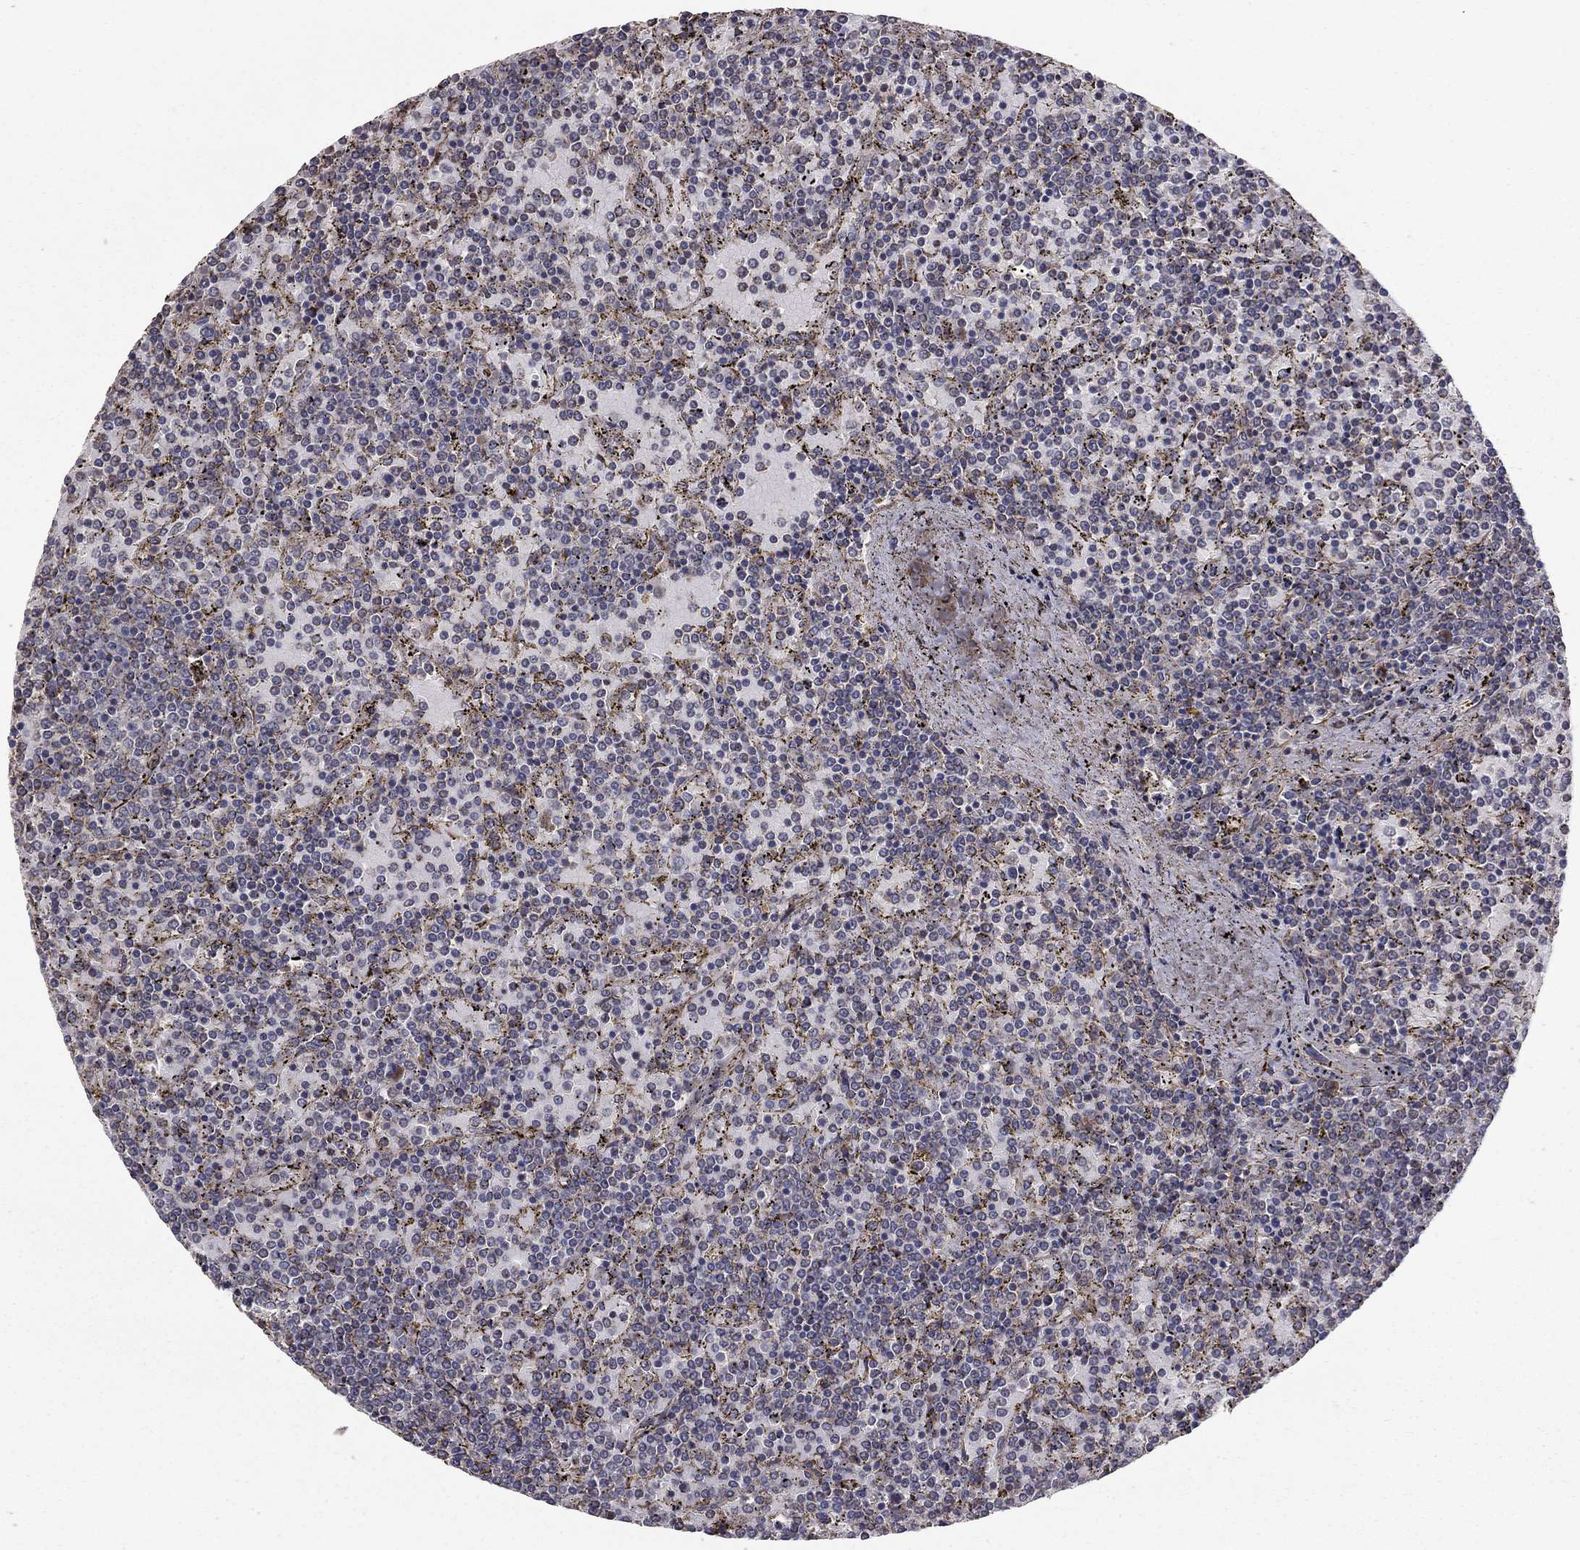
{"staining": {"intensity": "negative", "quantity": "none", "location": "none"}, "tissue": "lymphoma", "cell_type": "Tumor cells", "image_type": "cancer", "snomed": [{"axis": "morphology", "description": "Malignant lymphoma, non-Hodgkin's type, Low grade"}, {"axis": "topography", "description": "Spleen"}], "caption": "Tumor cells show no significant expression in lymphoma.", "gene": "FLT4", "patient": {"sex": "female", "age": 77}}